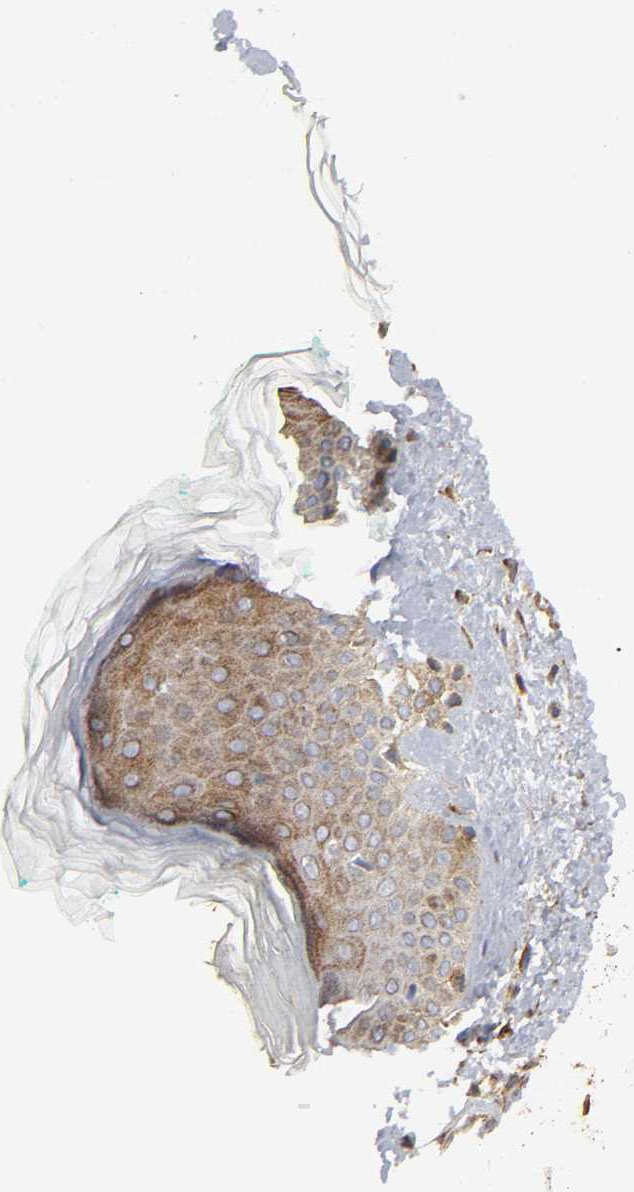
{"staining": {"intensity": "moderate", "quantity": ">75%", "location": "cytoplasmic/membranous"}, "tissue": "skin", "cell_type": "Fibroblasts", "image_type": "normal", "snomed": [{"axis": "morphology", "description": "Normal tissue, NOS"}, {"axis": "topography", "description": "Skin"}], "caption": "IHC (DAB) staining of normal human skin demonstrates moderate cytoplasmic/membranous protein expression in approximately >75% of fibroblasts.", "gene": "POR", "patient": {"sex": "male", "age": 71}}